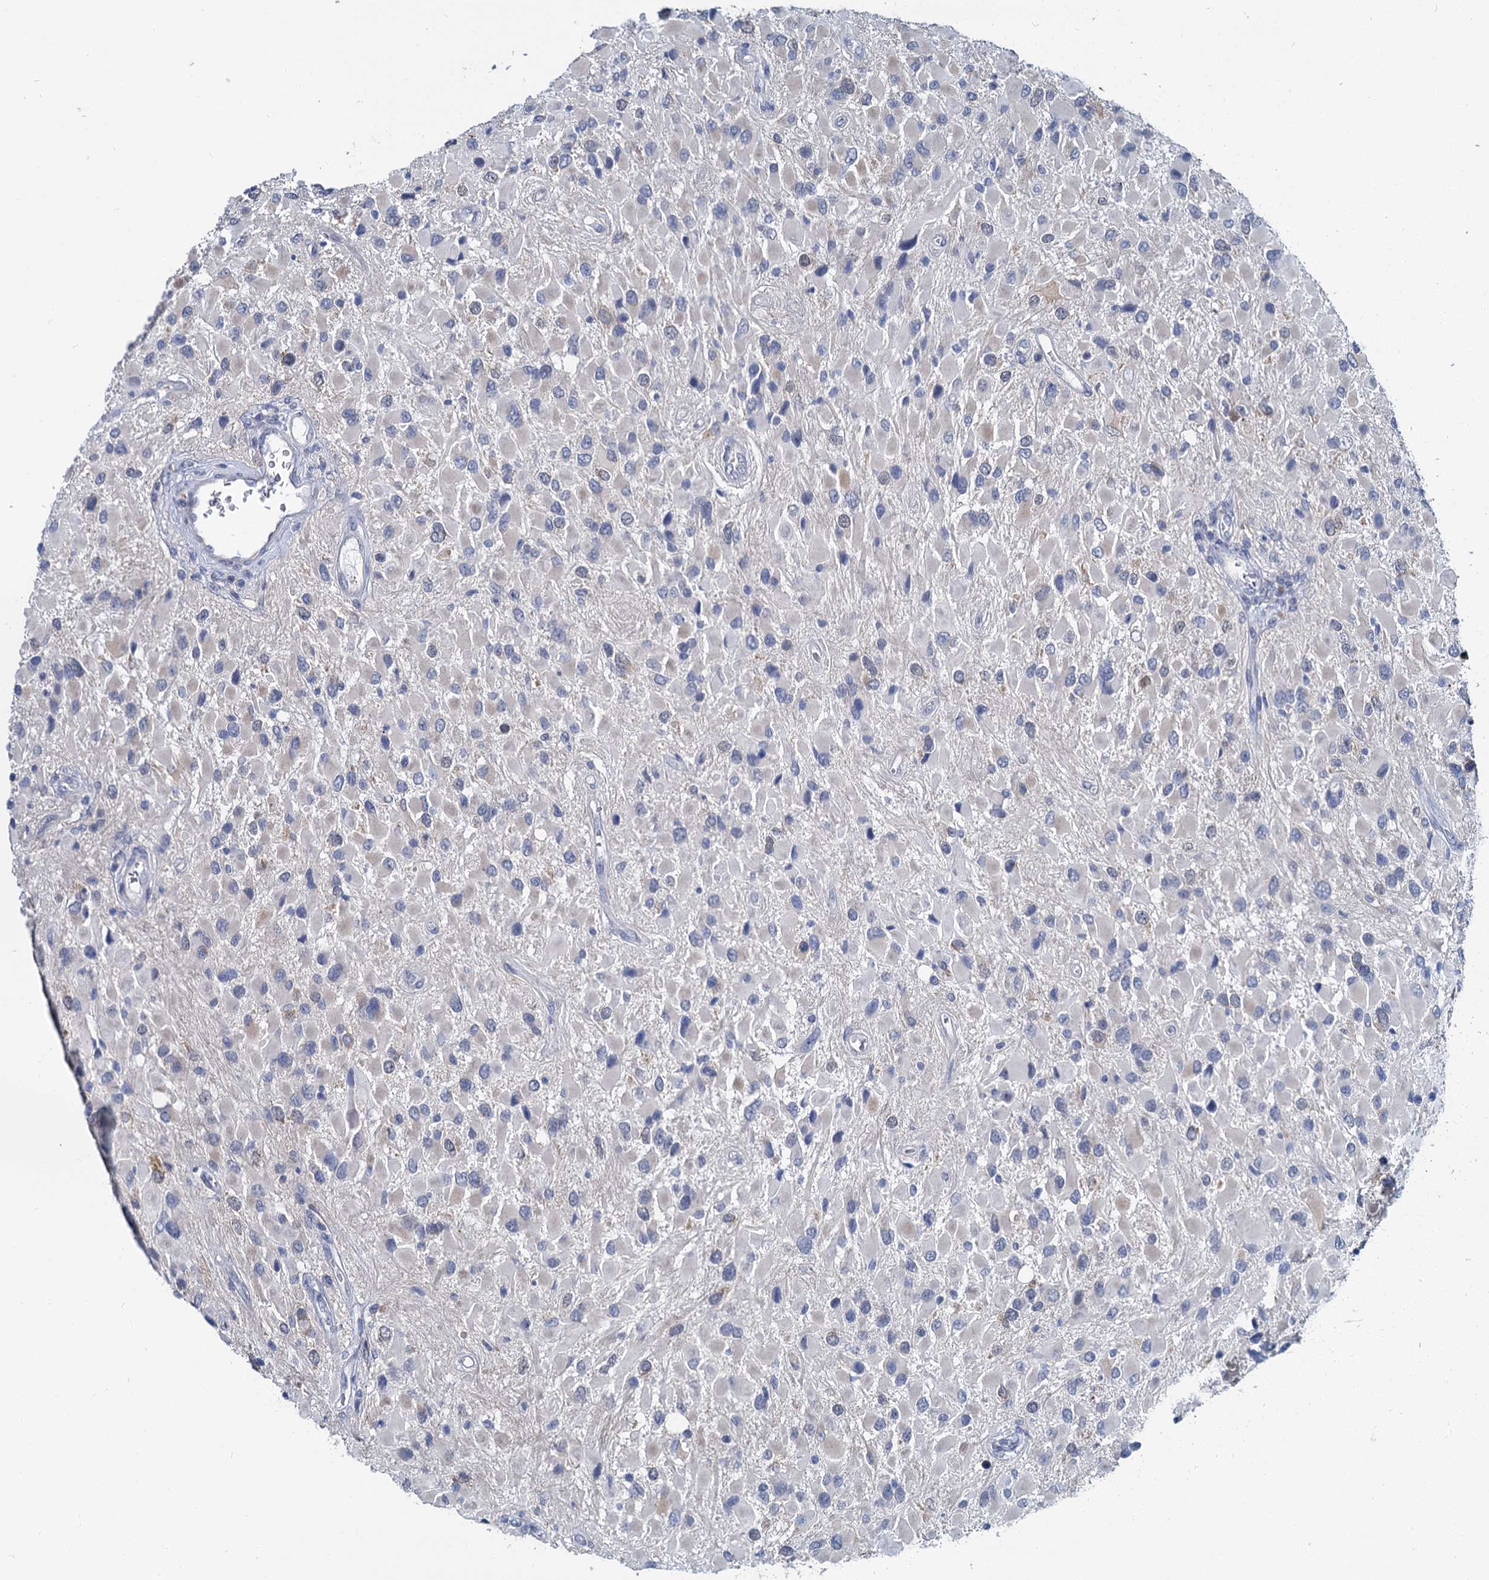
{"staining": {"intensity": "weak", "quantity": "<25%", "location": "cytoplasmic/membranous"}, "tissue": "glioma", "cell_type": "Tumor cells", "image_type": "cancer", "snomed": [{"axis": "morphology", "description": "Glioma, malignant, High grade"}, {"axis": "topography", "description": "Brain"}], "caption": "DAB immunohistochemical staining of malignant glioma (high-grade) exhibits no significant positivity in tumor cells. (DAB (3,3'-diaminobenzidine) IHC with hematoxylin counter stain).", "gene": "MIOX", "patient": {"sex": "male", "age": 53}}